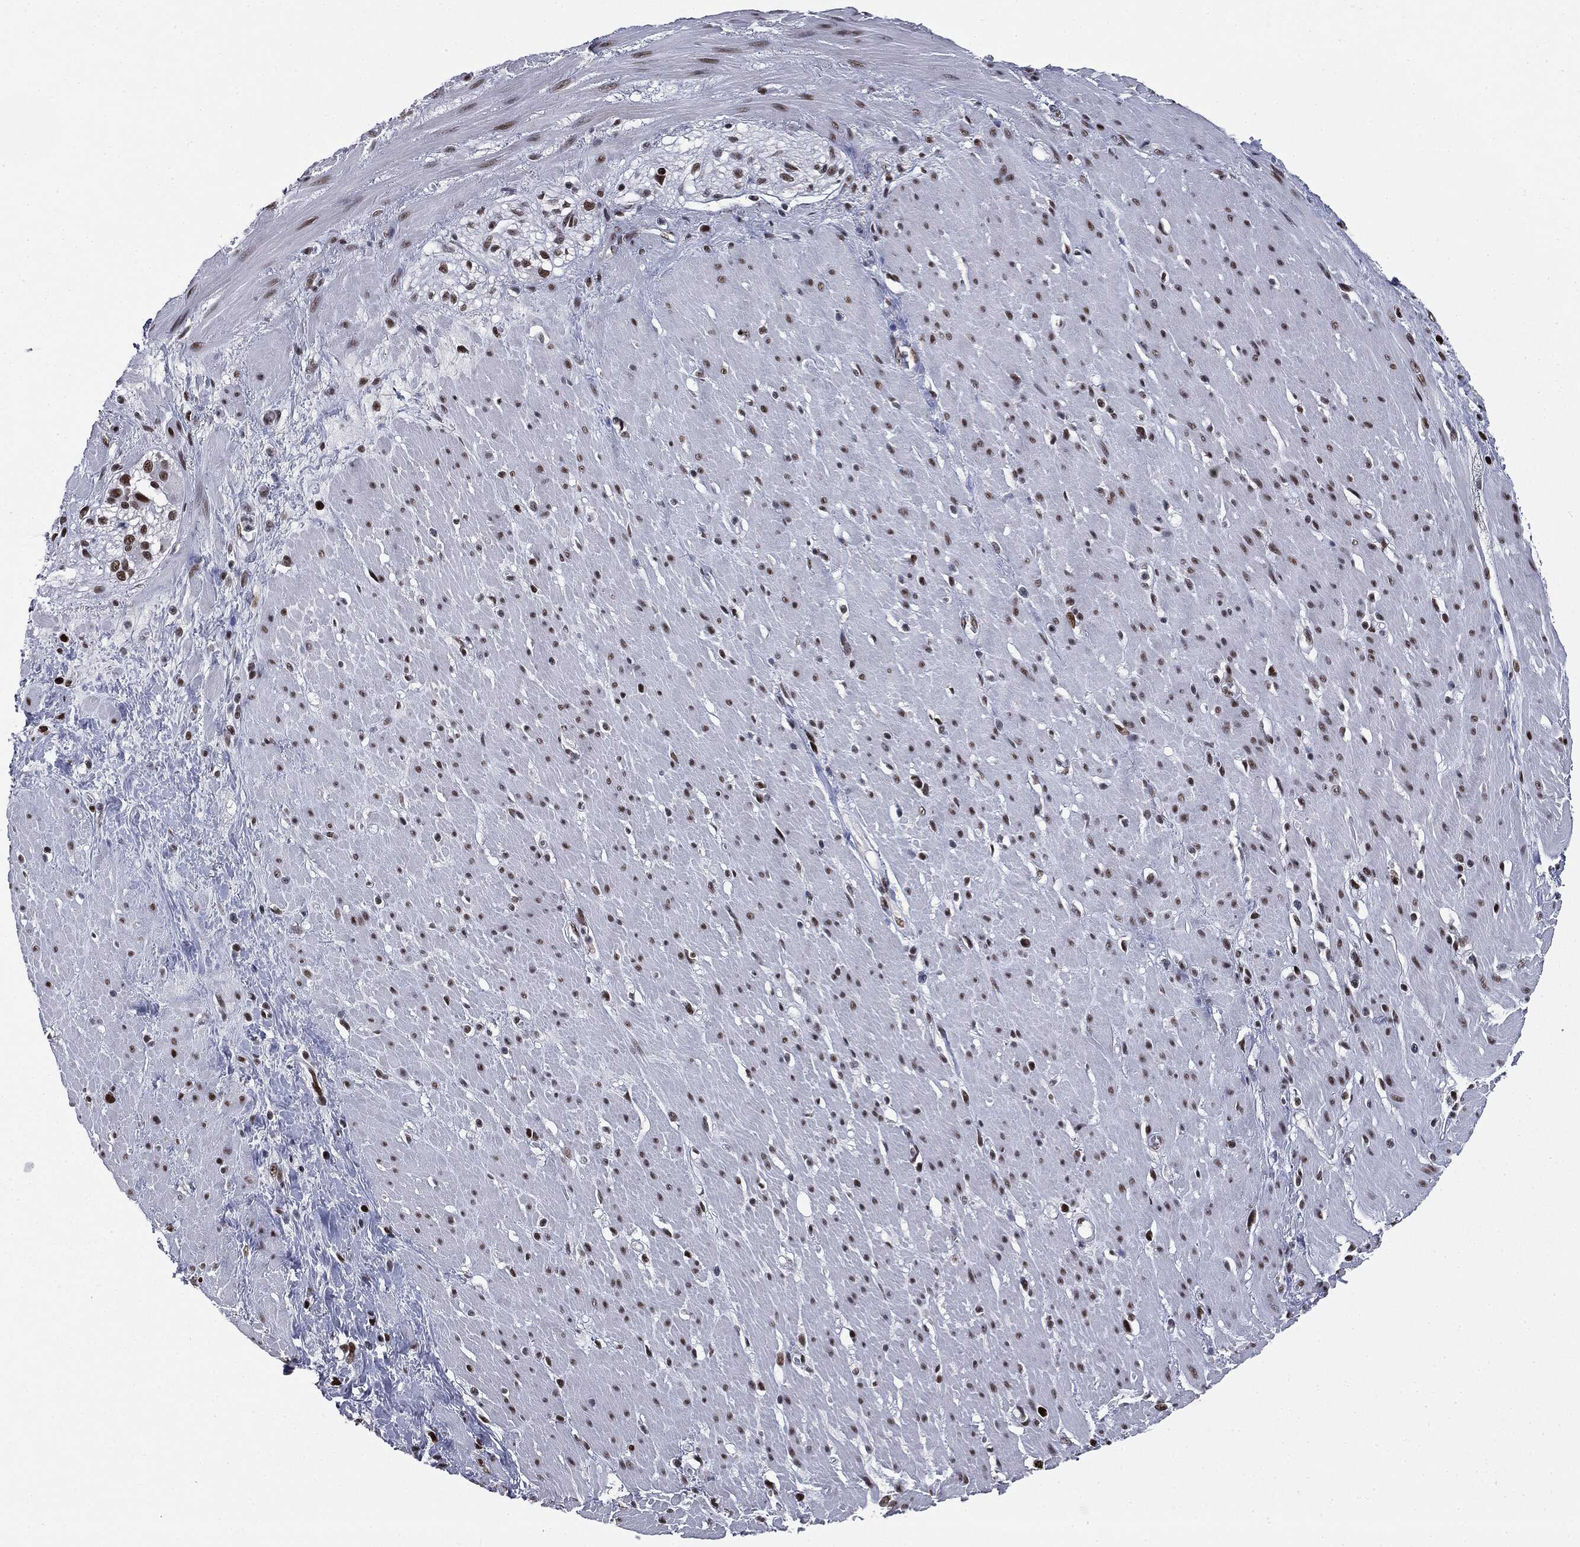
{"staining": {"intensity": "moderate", "quantity": ">75%", "location": "nuclear"}, "tissue": "smooth muscle", "cell_type": "Smooth muscle cells", "image_type": "normal", "snomed": [{"axis": "morphology", "description": "Normal tissue, NOS"}, {"axis": "topography", "description": "Soft tissue"}, {"axis": "topography", "description": "Smooth muscle"}], "caption": "This image exhibits immunohistochemistry staining of unremarkable smooth muscle, with medium moderate nuclear expression in about >75% of smooth muscle cells.", "gene": "MSH2", "patient": {"sex": "male", "age": 72}}